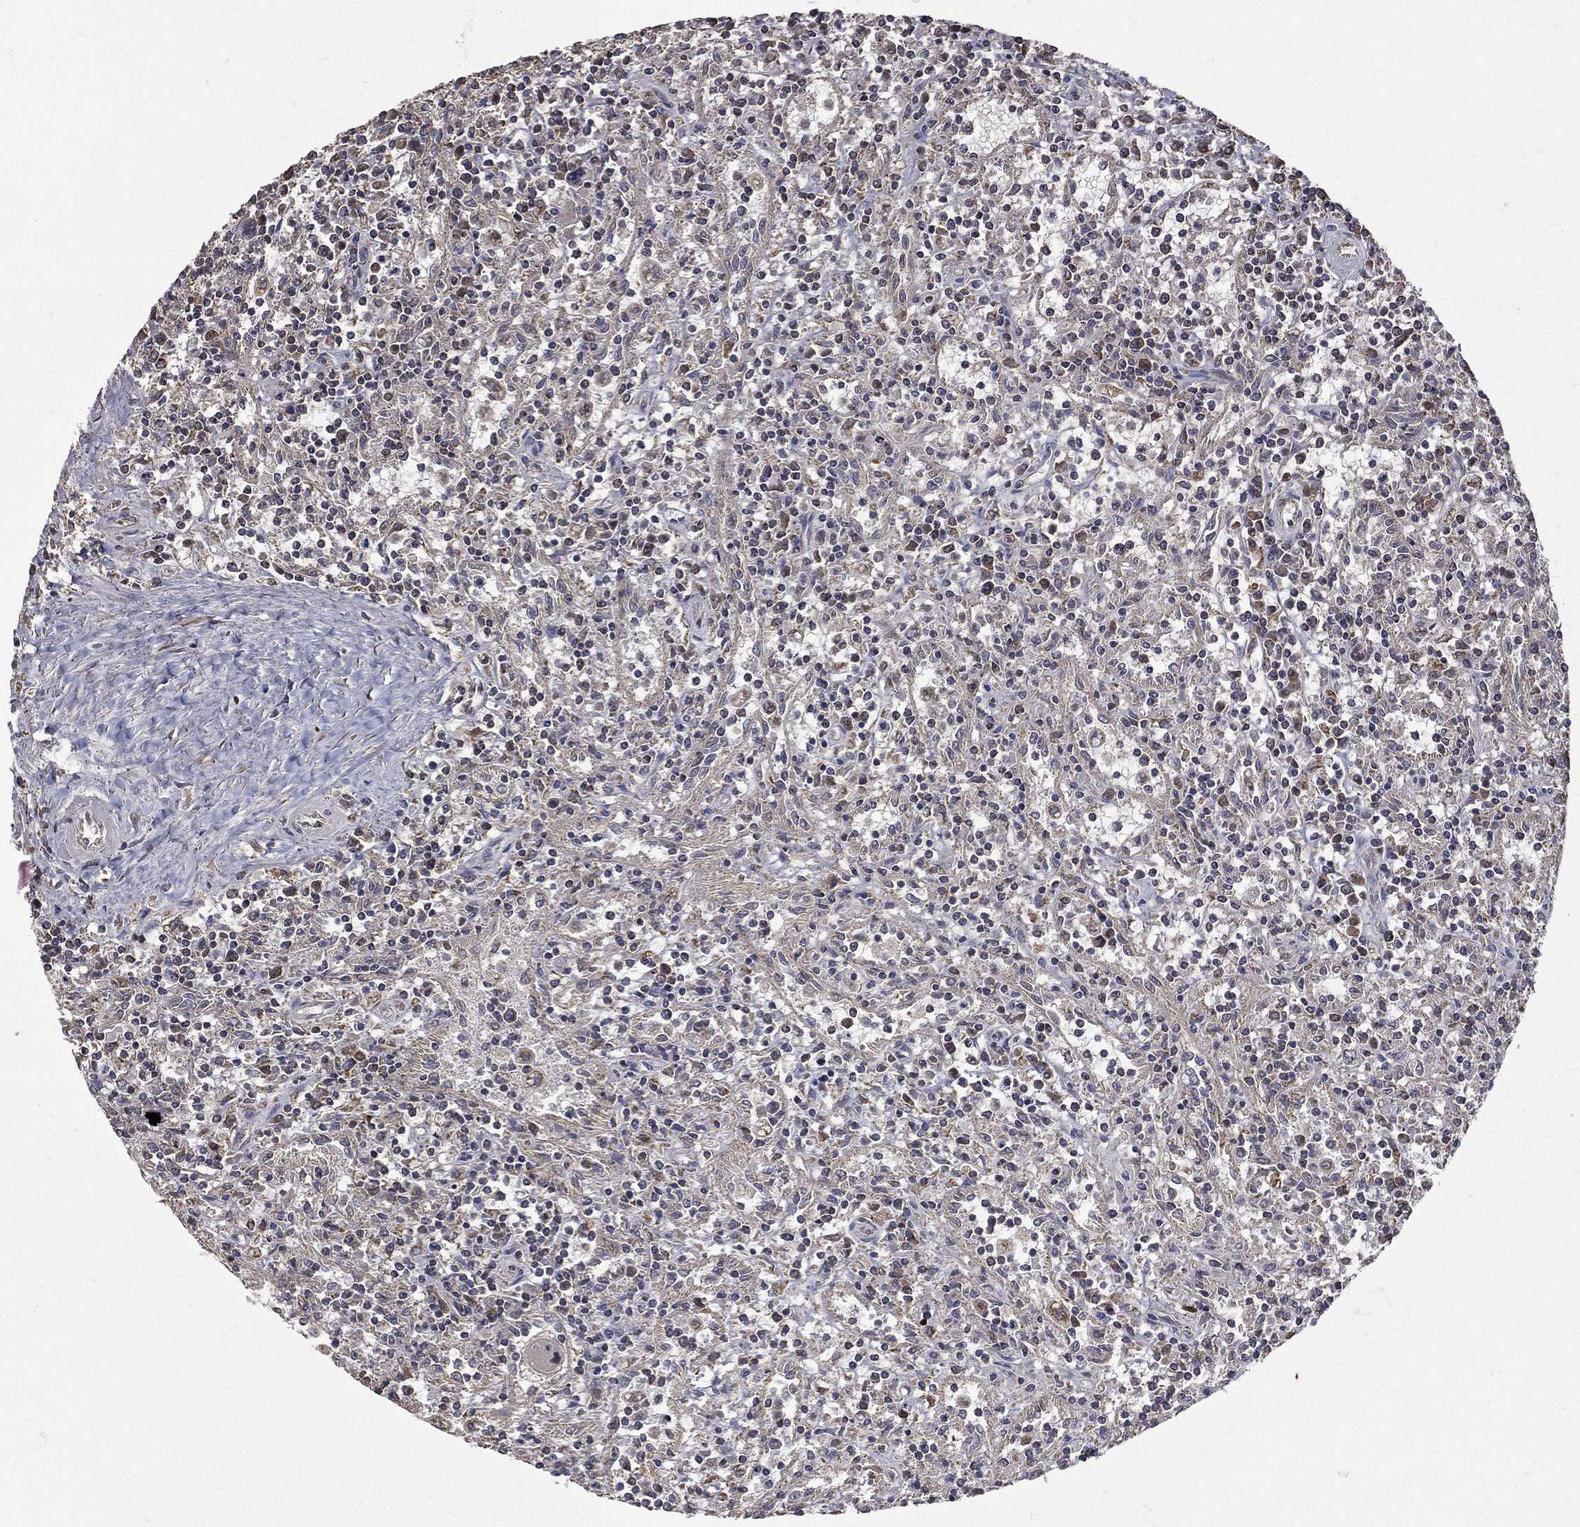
{"staining": {"intensity": "negative", "quantity": "none", "location": "none"}, "tissue": "lymphoma", "cell_type": "Tumor cells", "image_type": "cancer", "snomed": [{"axis": "morphology", "description": "Malignant lymphoma, non-Hodgkin's type, Low grade"}, {"axis": "topography", "description": "Spleen"}], "caption": "High magnification brightfield microscopy of lymphoma stained with DAB (brown) and counterstained with hematoxylin (blue): tumor cells show no significant positivity.", "gene": "RPGR", "patient": {"sex": "male", "age": 62}}